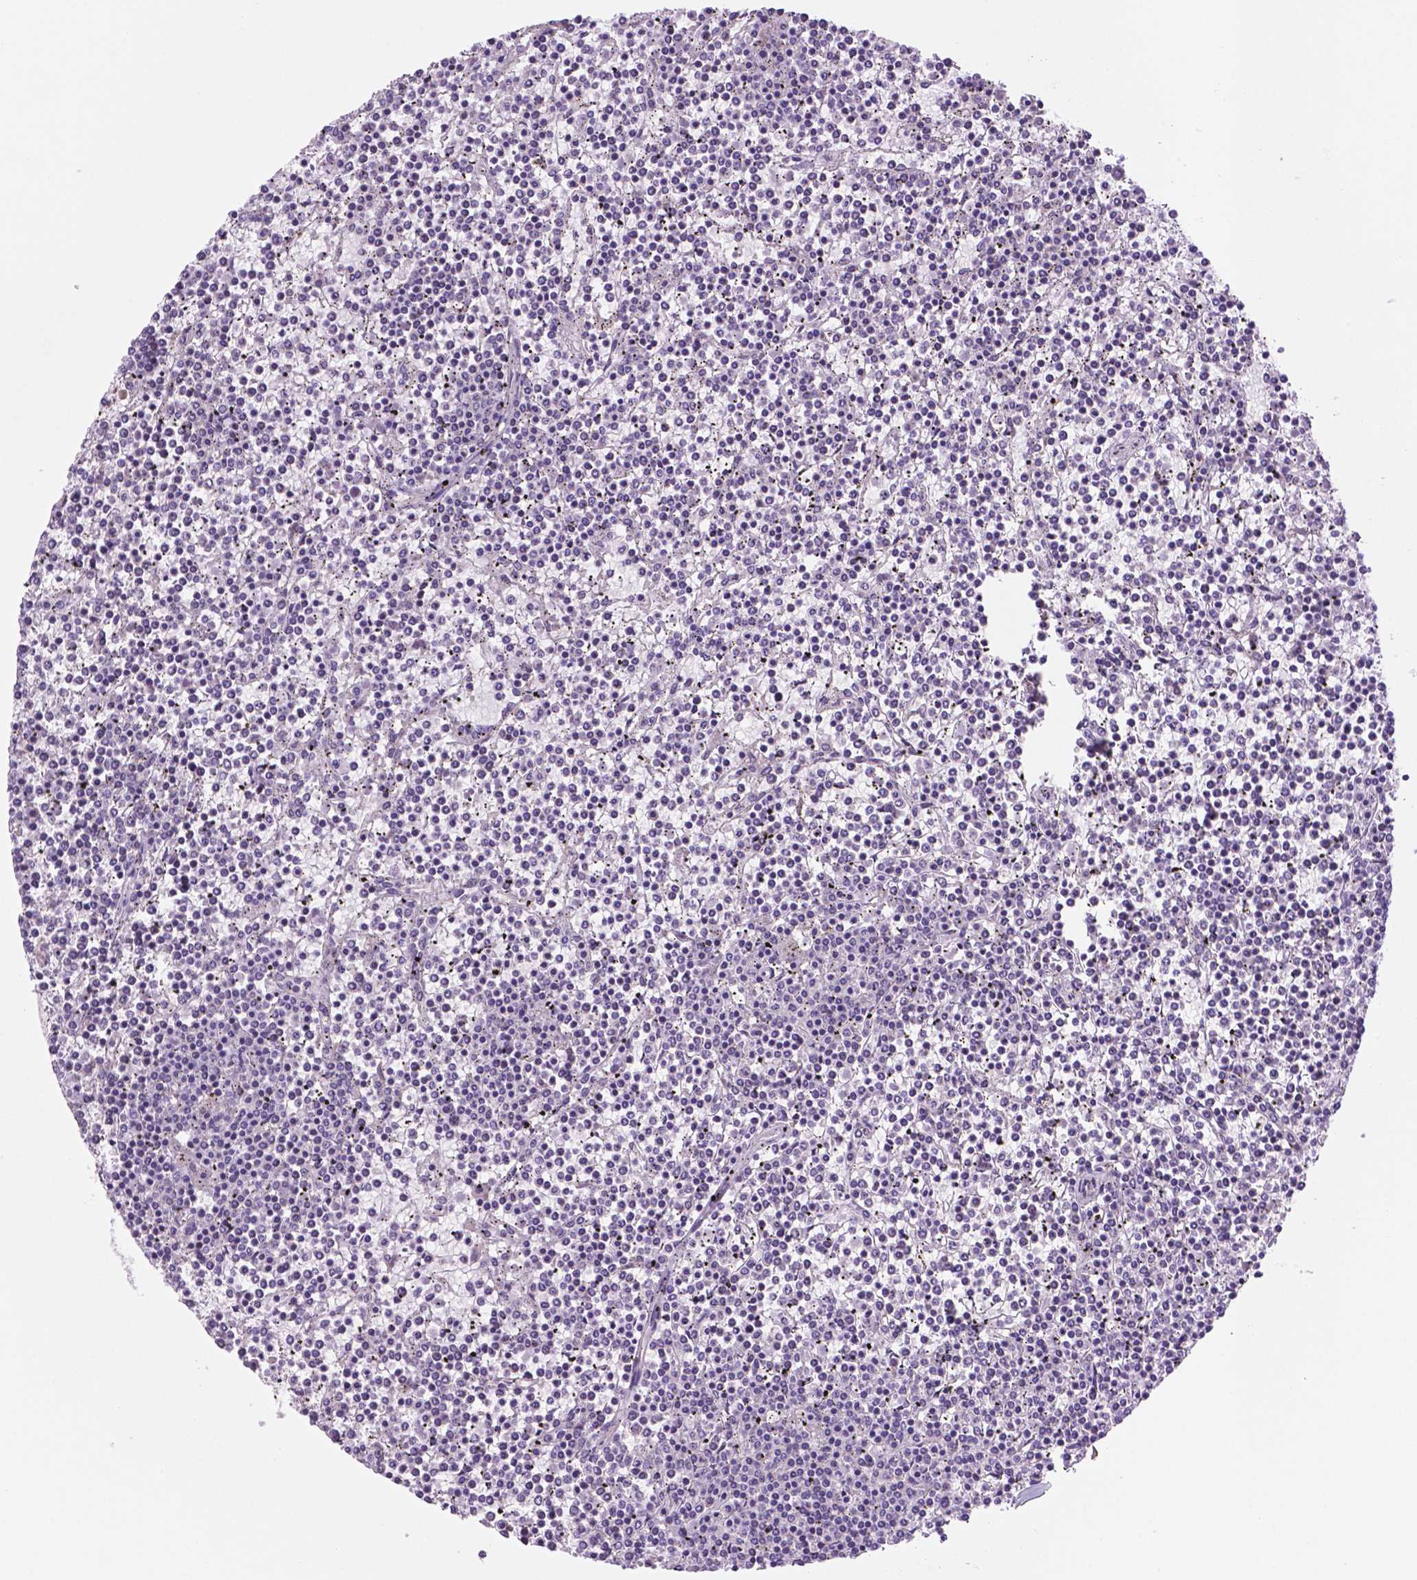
{"staining": {"intensity": "negative", "quantity": "none", "location": "none"}, "tissue": "lymphoma", "cell_type": "Tumor cells", "image_type": "cancer", "snomed": [{"axis": "morphology", "description": "Malignant lymphoma, non-Hodgkin's type, Low grade"}, {"axis": "topography", "description": "Spleen"}], "caption": "Immunohistochemistry photomicrograph of neoplastic tissue: human lymphoma stained with DAB (3,3'-diaminobenzidine) shows no significant protein positivity in tumor cells.", "gene": "C18orf21", "patient": {"sex": "female", "age": 19}}